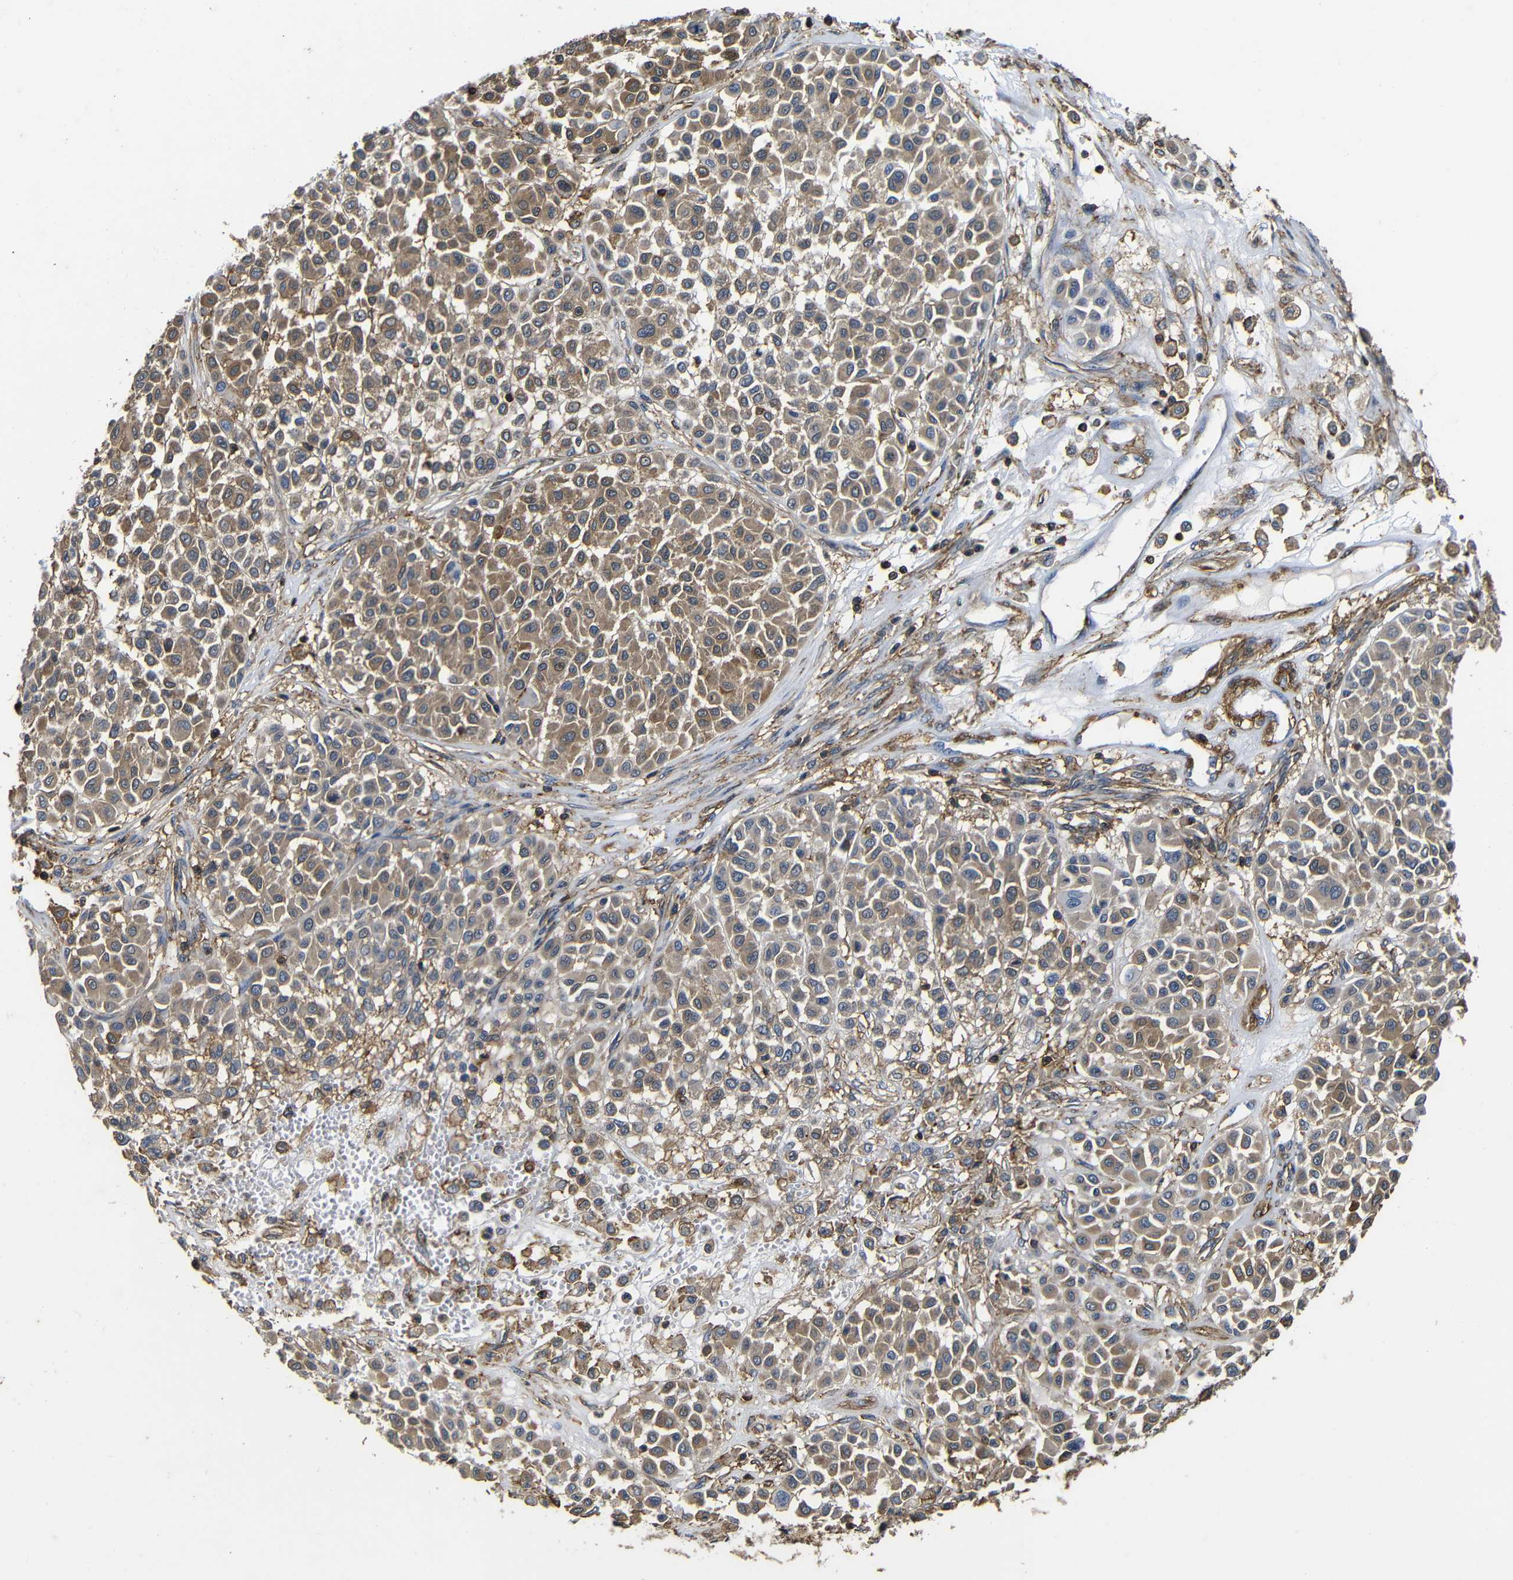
{"staining": {"intensity": "moderate", "quantity": ">75%", "location": "cytoplasmic/membranous"}, "tissue": "melanoma", "cell_type": "Tumor cells", "image_type": "cancer", "snomed": [{"axis": "morphology", "description": "Malignant melanoma, Metastatic site"}, {"axis": "topography", "description": "Soft tissue"}], "caption": "DAB immunohistochemical staining of melanoma demonstrates moderate cytoplasmic/membranous protein positivity in approximately >75% of tumor cells.", "gene": "PI4KA", "patient": {"sex": "male", "age": 41}}